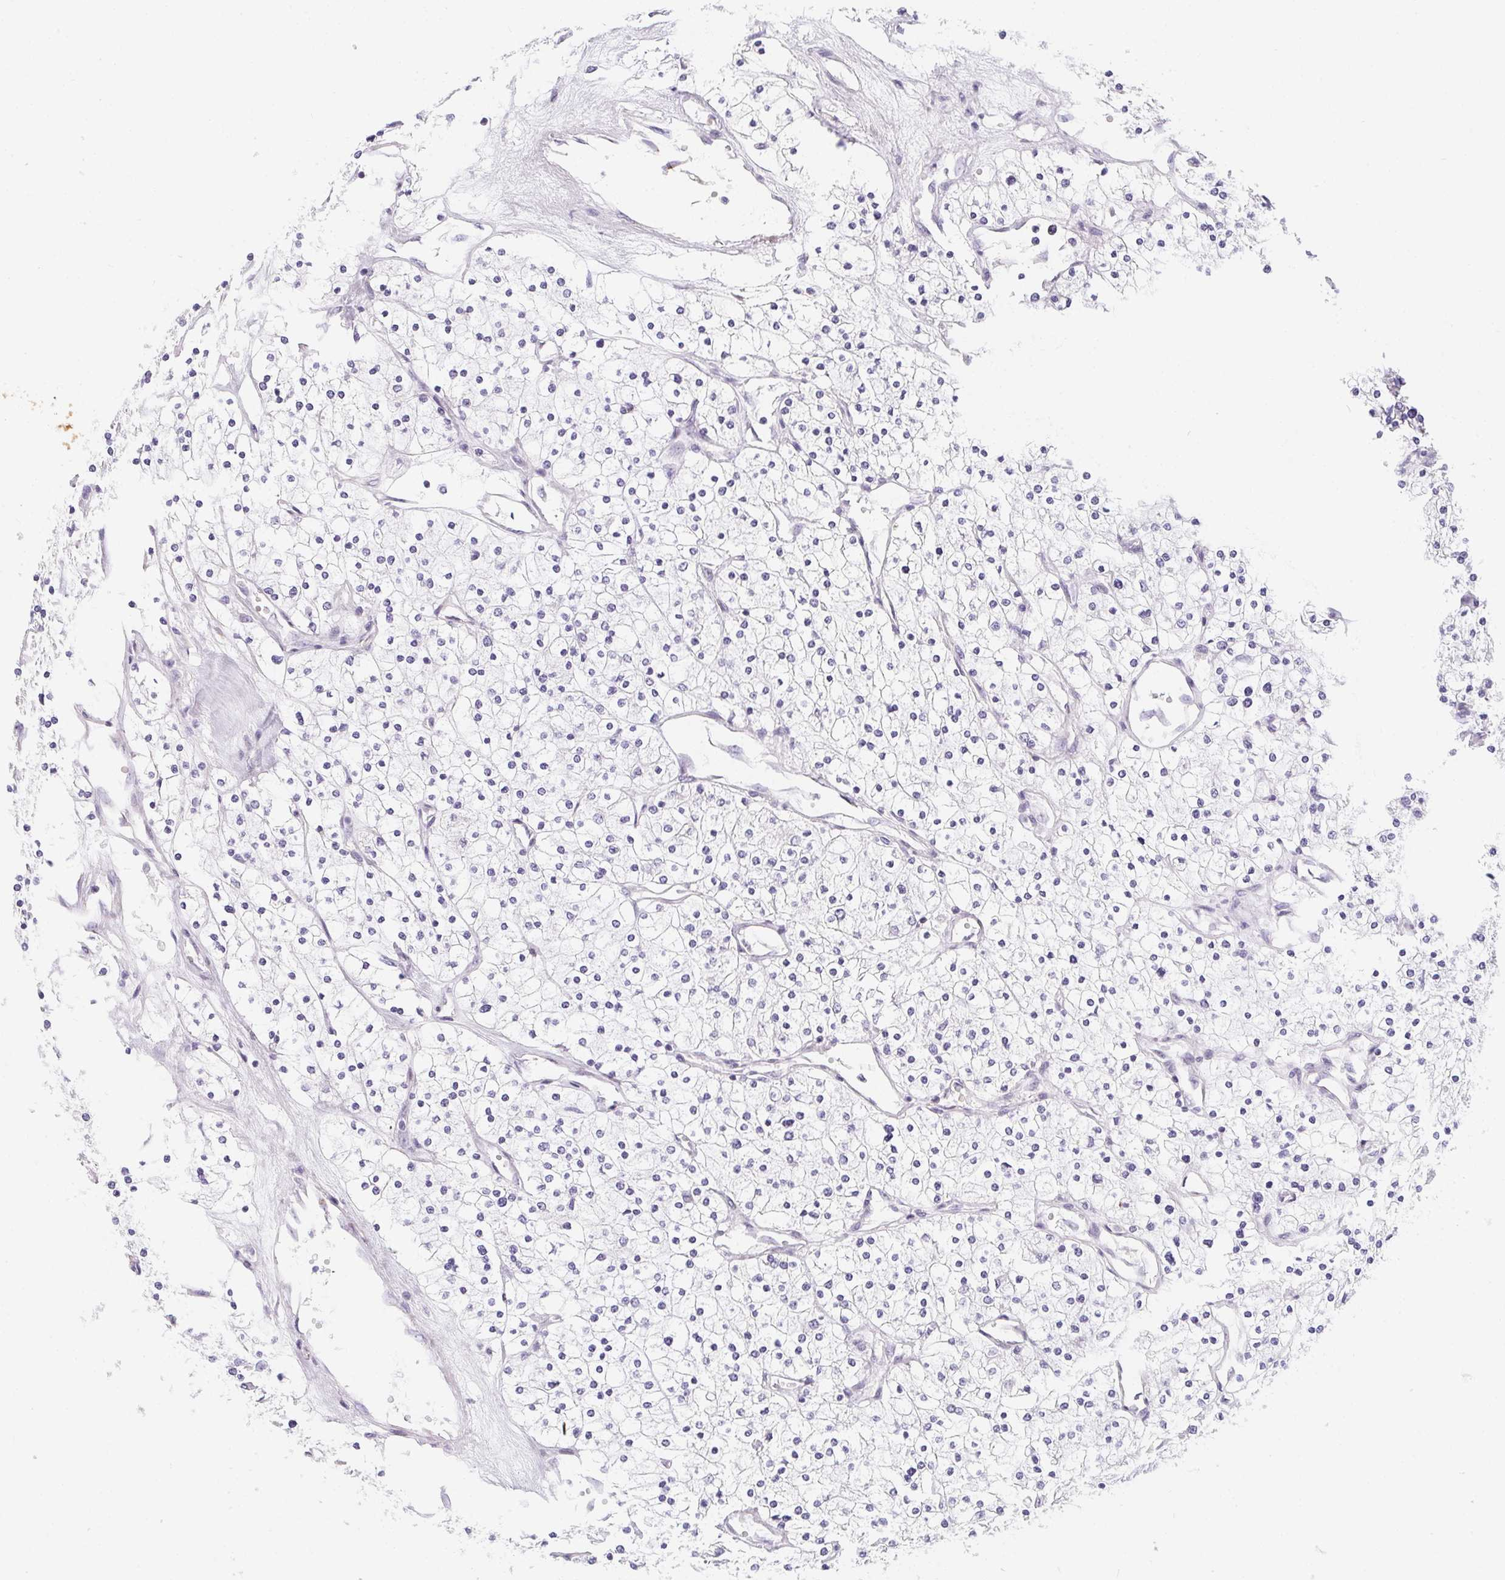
{"staining": {"intensity": "negative", "quantity": "none", "location": "none"}, "tissue": "renal cancer", "cell_type": "Tumor cells", "image_type": "cancer", "snomed": [{"axis": "morphology", "description": "Adenocarcinoma, NOS"}, {"axis": "topography", "description": "Kidney"}], "caption": "This micrograph is of renal cancer stained with IHC to label a protein in brown with the nuclei are counter-stained blue. There is no expression in tumor cells. The staining is performed using DAB brown chromogen with nuclei counter-stained in using hematoxylin.", "gene": "MAP1A", "patient": {"sex": "male", "age": 80}}